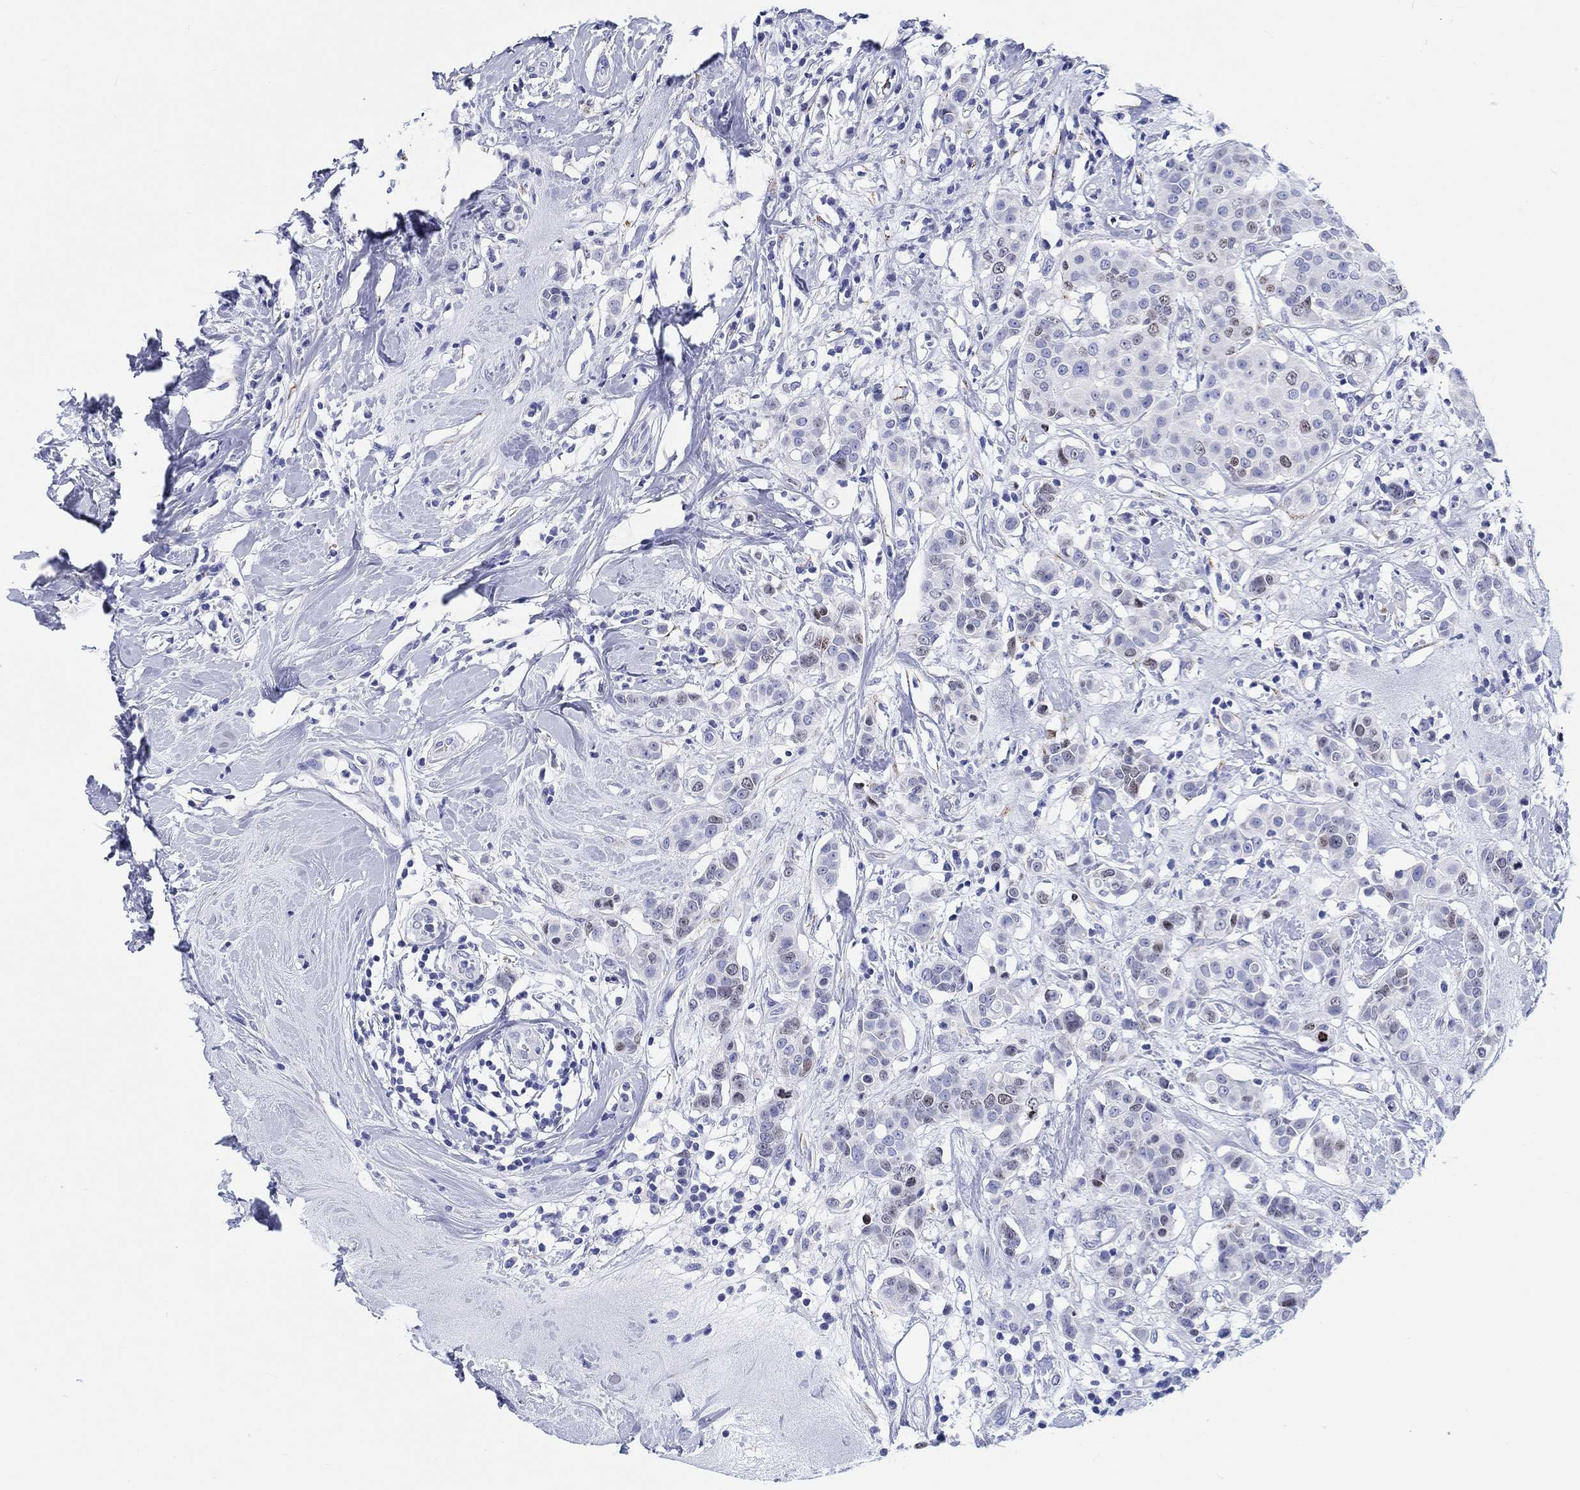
{"staining": {"intensity": "weak", "quantity": "<25%", "location": "nuclear"}, "tissue": "breast cancer", "cell_type": "Tumor cells", "image_type": "cancer", "snomed": [{"axis": "morphology", "description": "Duct carcinoma"}, {"axis": "topography", "description": "Breast"}], "caption": "This micrograph is of invasive ductal carcinoma (breast) stained with IHC to label a protein in brown with the nuclei are counter-stained blue. There is no staining in tumor cells.", "gene": "H1-1", "patient": {"sex": "female", "age": 27}}